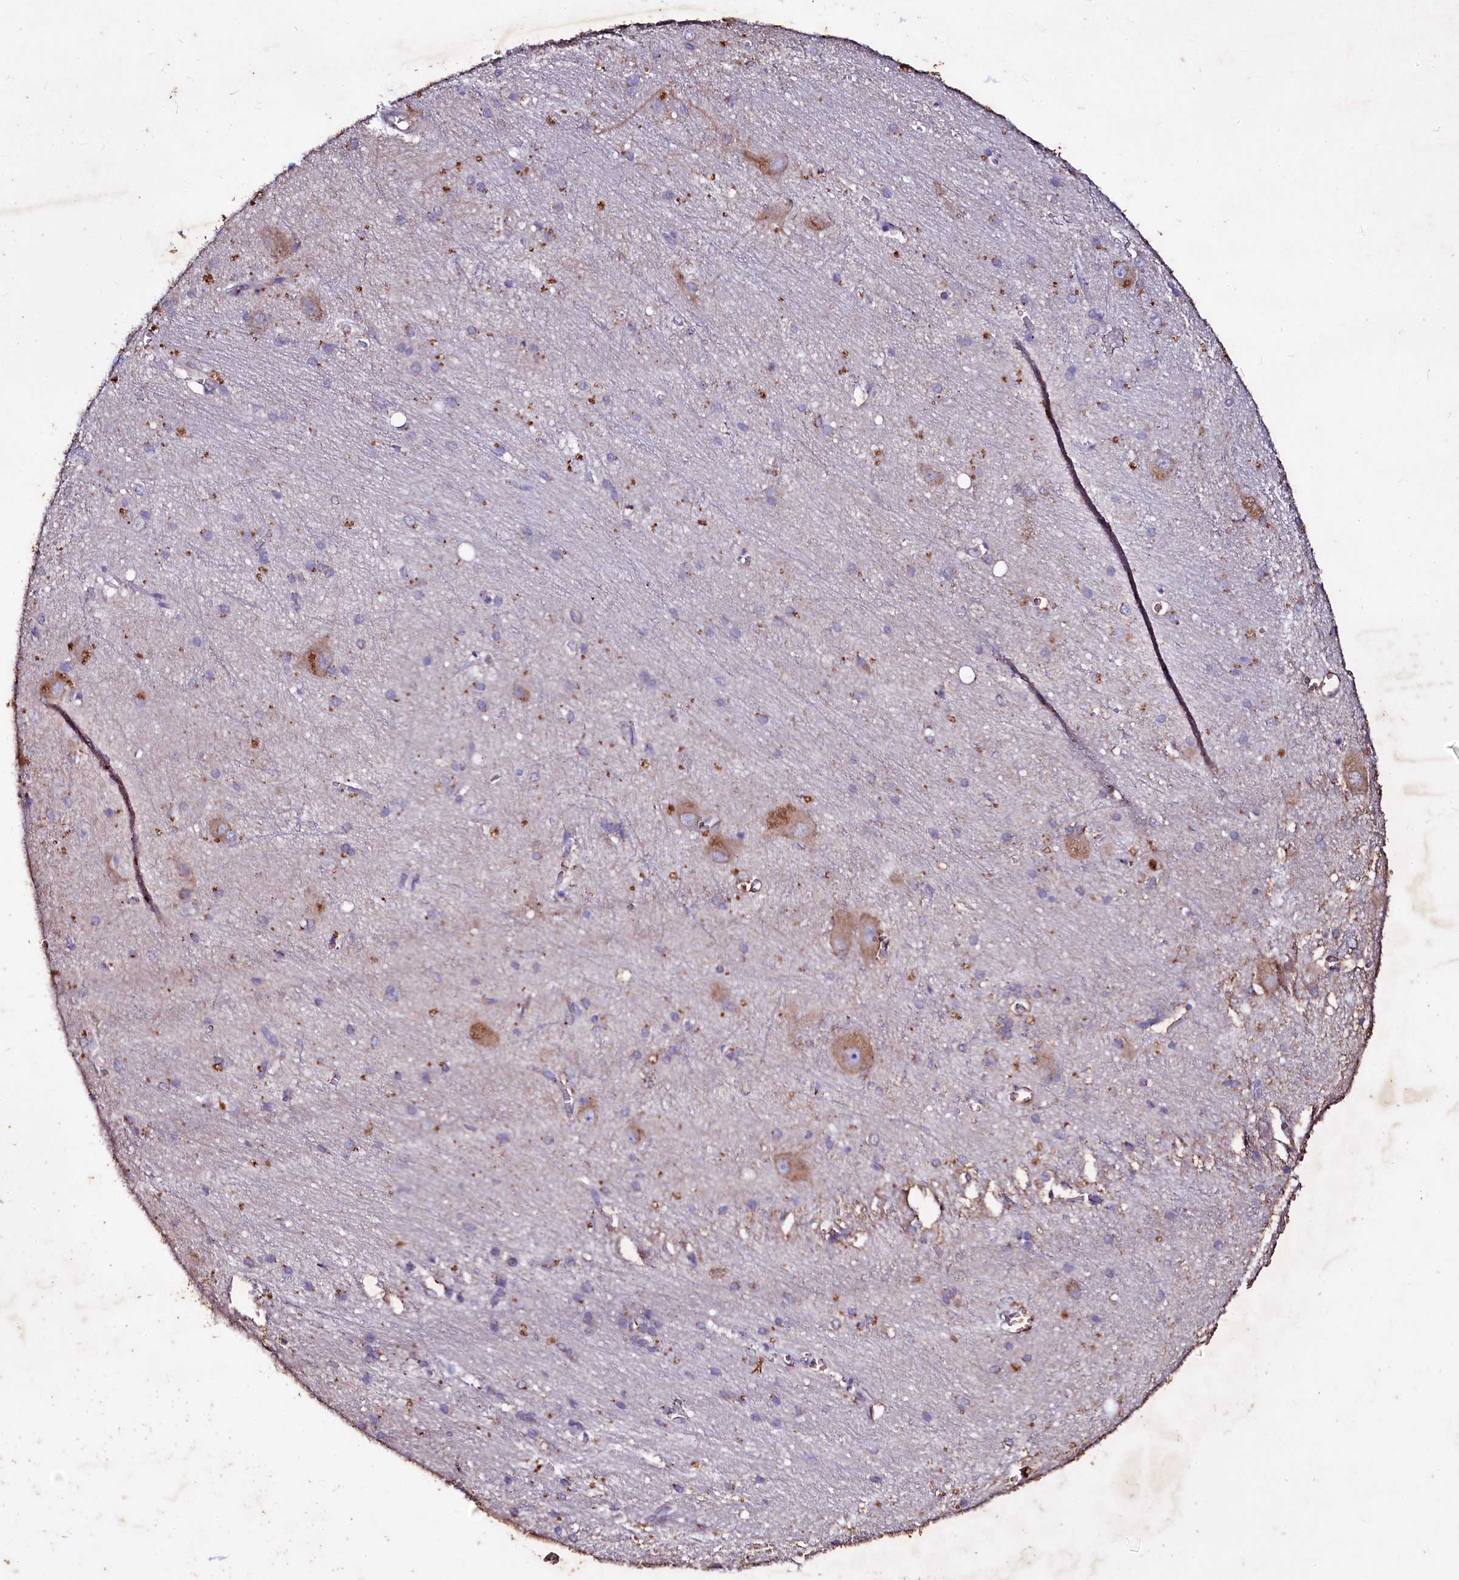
{"staining": {"intensity": "moderate", "quantity": "<25%", "location": "cytoplasmic/membranous"}, "tissue": "caudate", "cell_type": "Glial cells", "image_type": "normal", "snomed": [{"axis": "morphology", "description": "Normal tissue, NOS"}, {"axis": "topography", "description": "Lateral ventricle wall"}], "caption": "Immunohistochemical staining of benign caudate shows moderate cytoplasmic/membranous protein expression in approximately <25% of glial cells.", "gene": "SELENOT", "patient": {"sex": "male", "age": 37}}